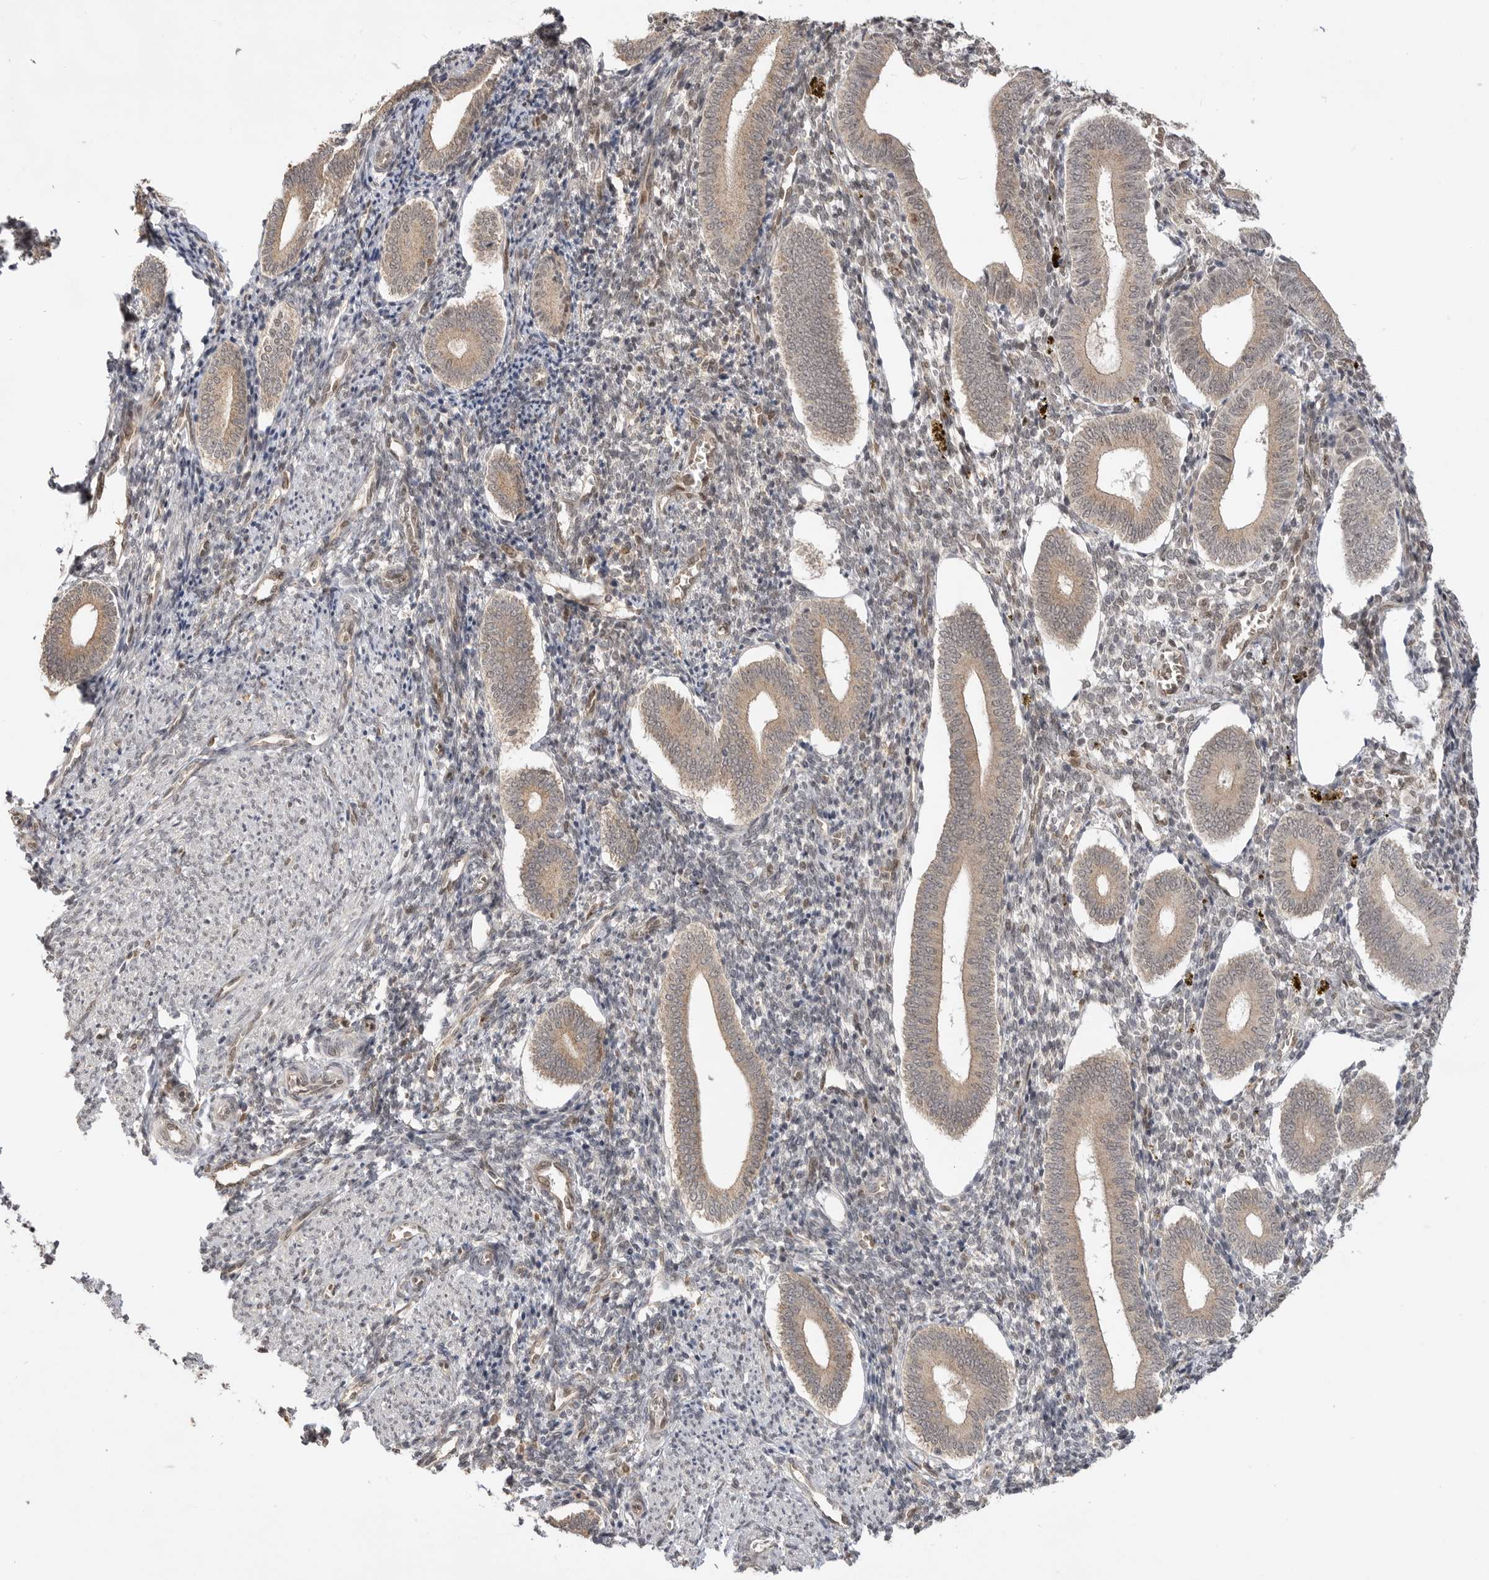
{"staining": {"intensity": "weak", "quantity": "<25%", "location": "cytoplasmic/membranous"}, "tissue": "endometrium", "cell_type": "Cells in endometrial stroma", "image_type": "normal", "snomed": [{"axis": "morphology", "description": "Normal tissue, NOS"}, {"axis": "topography", "description": "Uterus"}, {"axis": "topography", "description": "Endometrium"}], "caption": "Immunohistochemistry (IHC) of unremarkable human endometrium shows no positivity in cells in endometrial stroma.", "gene": "ALKAL1", "patient": {"sex": "female", "age": 33}}